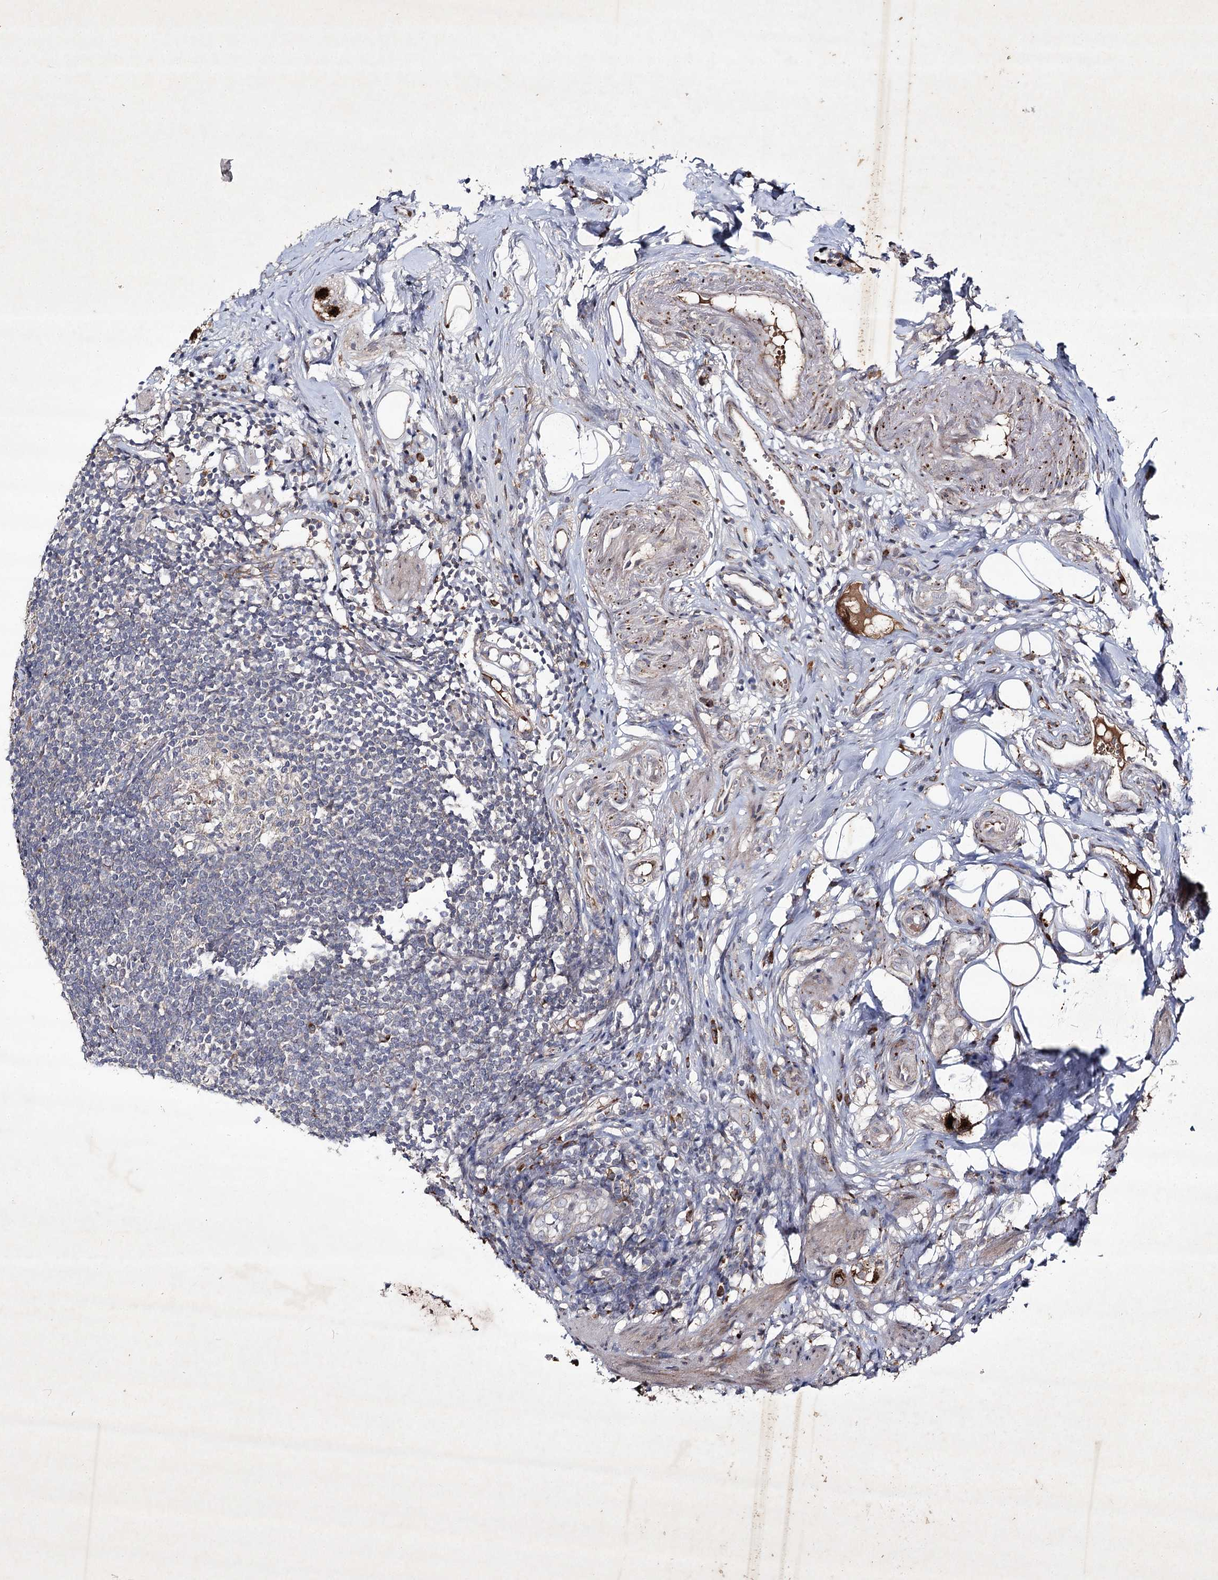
{"staining": {"intensity": "moderate", "quantity": ">75%", "location": "cytoplasmic/membranous"}, "tissue": "appendix", "cell_type": "Glandular cells", "image_type": "normal", "snomed": [{"axis": "morphology", "description": "Normal tissue, NOS"}, {"axis": "topography", "description": "Appendix"}], "caption": "High-power microscopy captured an IHC histopathology image of benign appendix, revealing moderate cytoplasmic/membranous expression in about >75% of glandular cells. (DAB (3,3'-diaminobenzidine) = brown stain, brightfield microscopy at high magnification).", "gene": "ALG9", "patient": {"sex": "female", "age": 62}}